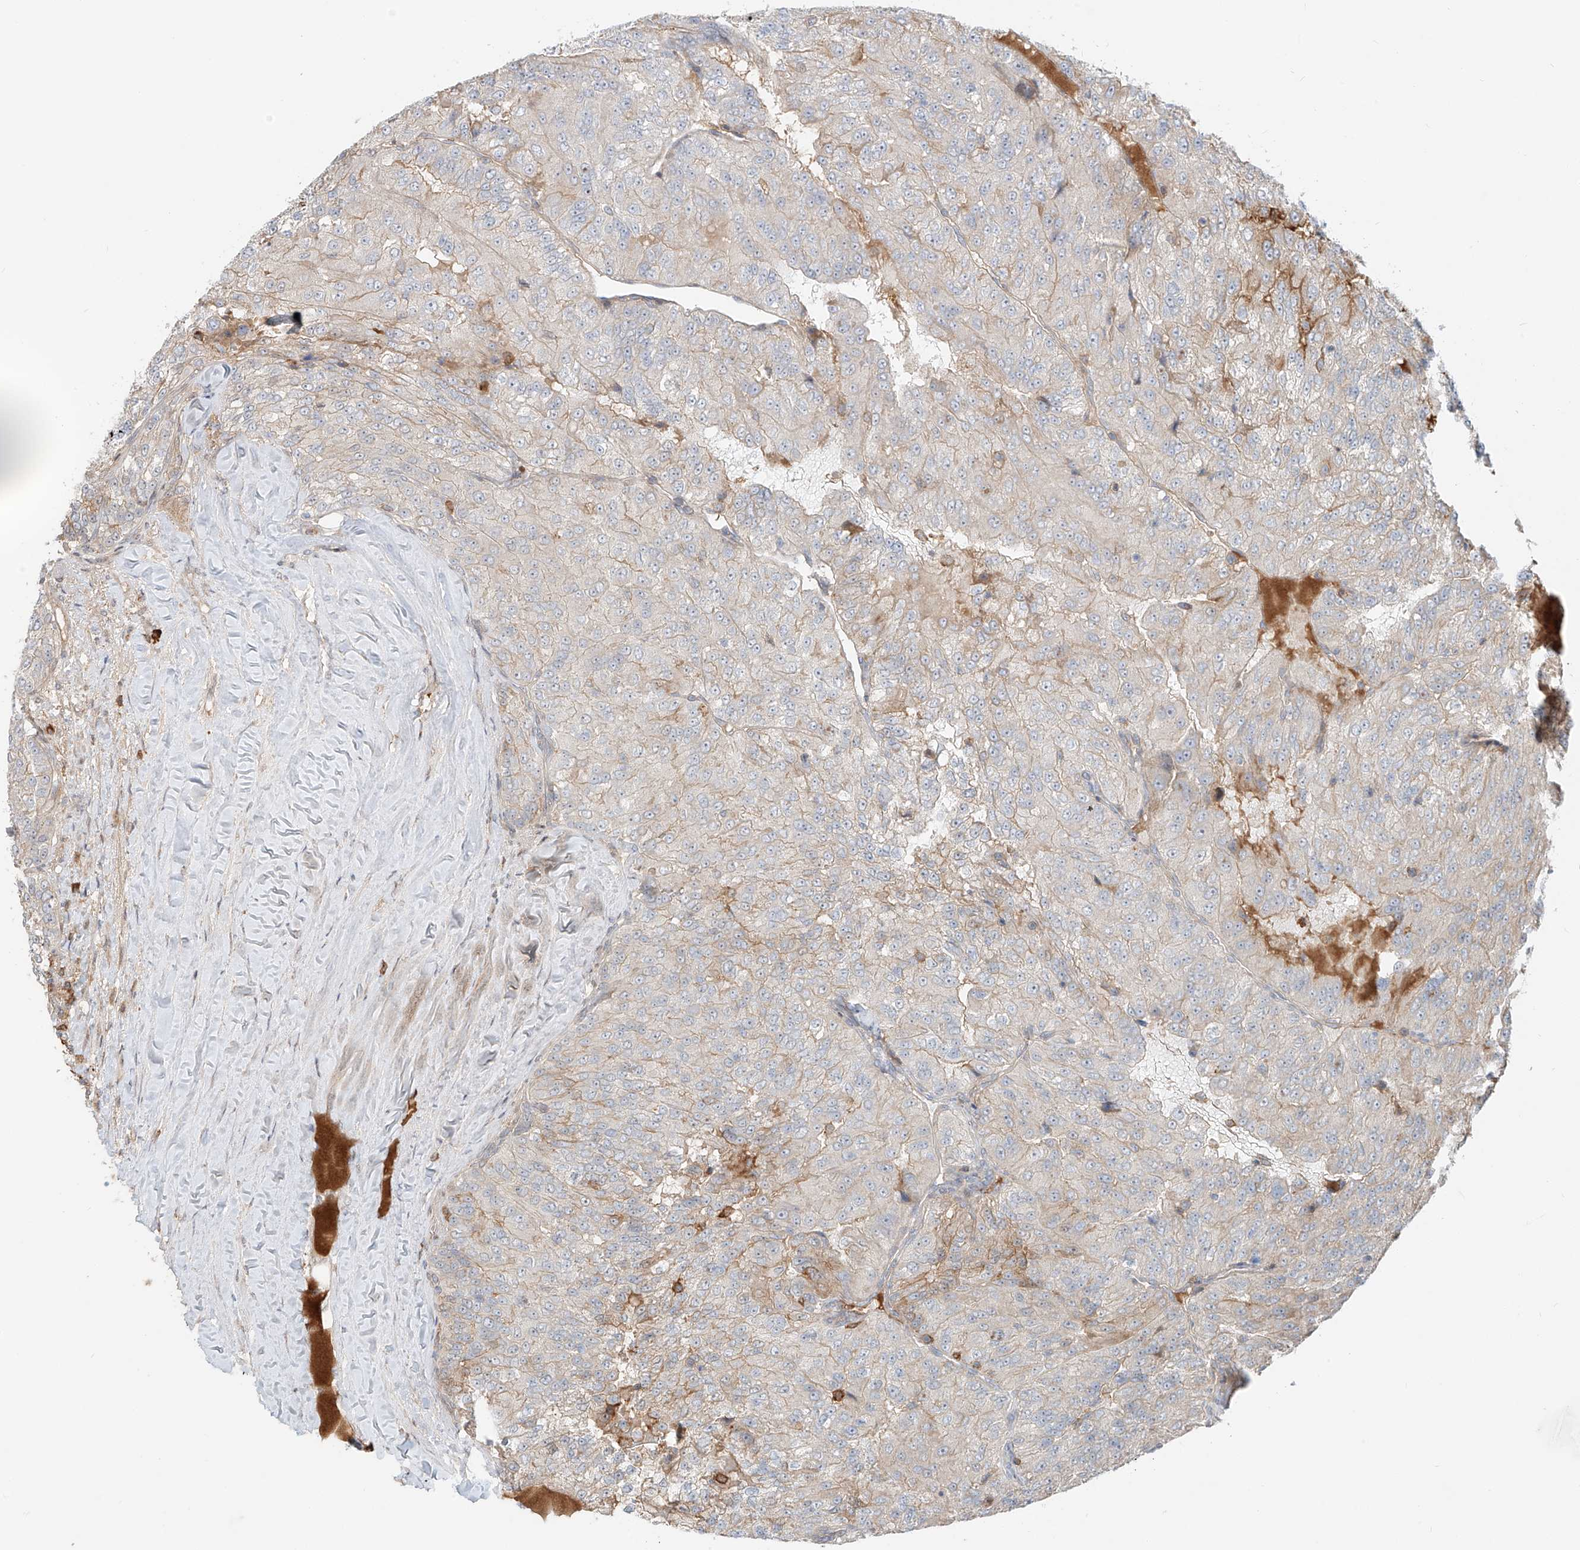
{"staining": {"intensity": "weak", "quantity": "<25%", "location": "cytoplasmic/membranous"}, "tissue": "renal cancer", "cell_type": "Tumor cells", "image_type": "cancer", "snomed": [{"axis": "morphology", "description": "Adenocarcinoma, NOS"}, {"axis": "topography", "description": "Kidney"}], "caption": "A high-resolution photomicrograph shows immunohistochemistry (IHC) staining of renal adenocarcinoma, which displays no significant positivity in tumor cells.", "gene": "CEP162", "patient": {"sex": "female", "age": 63}}